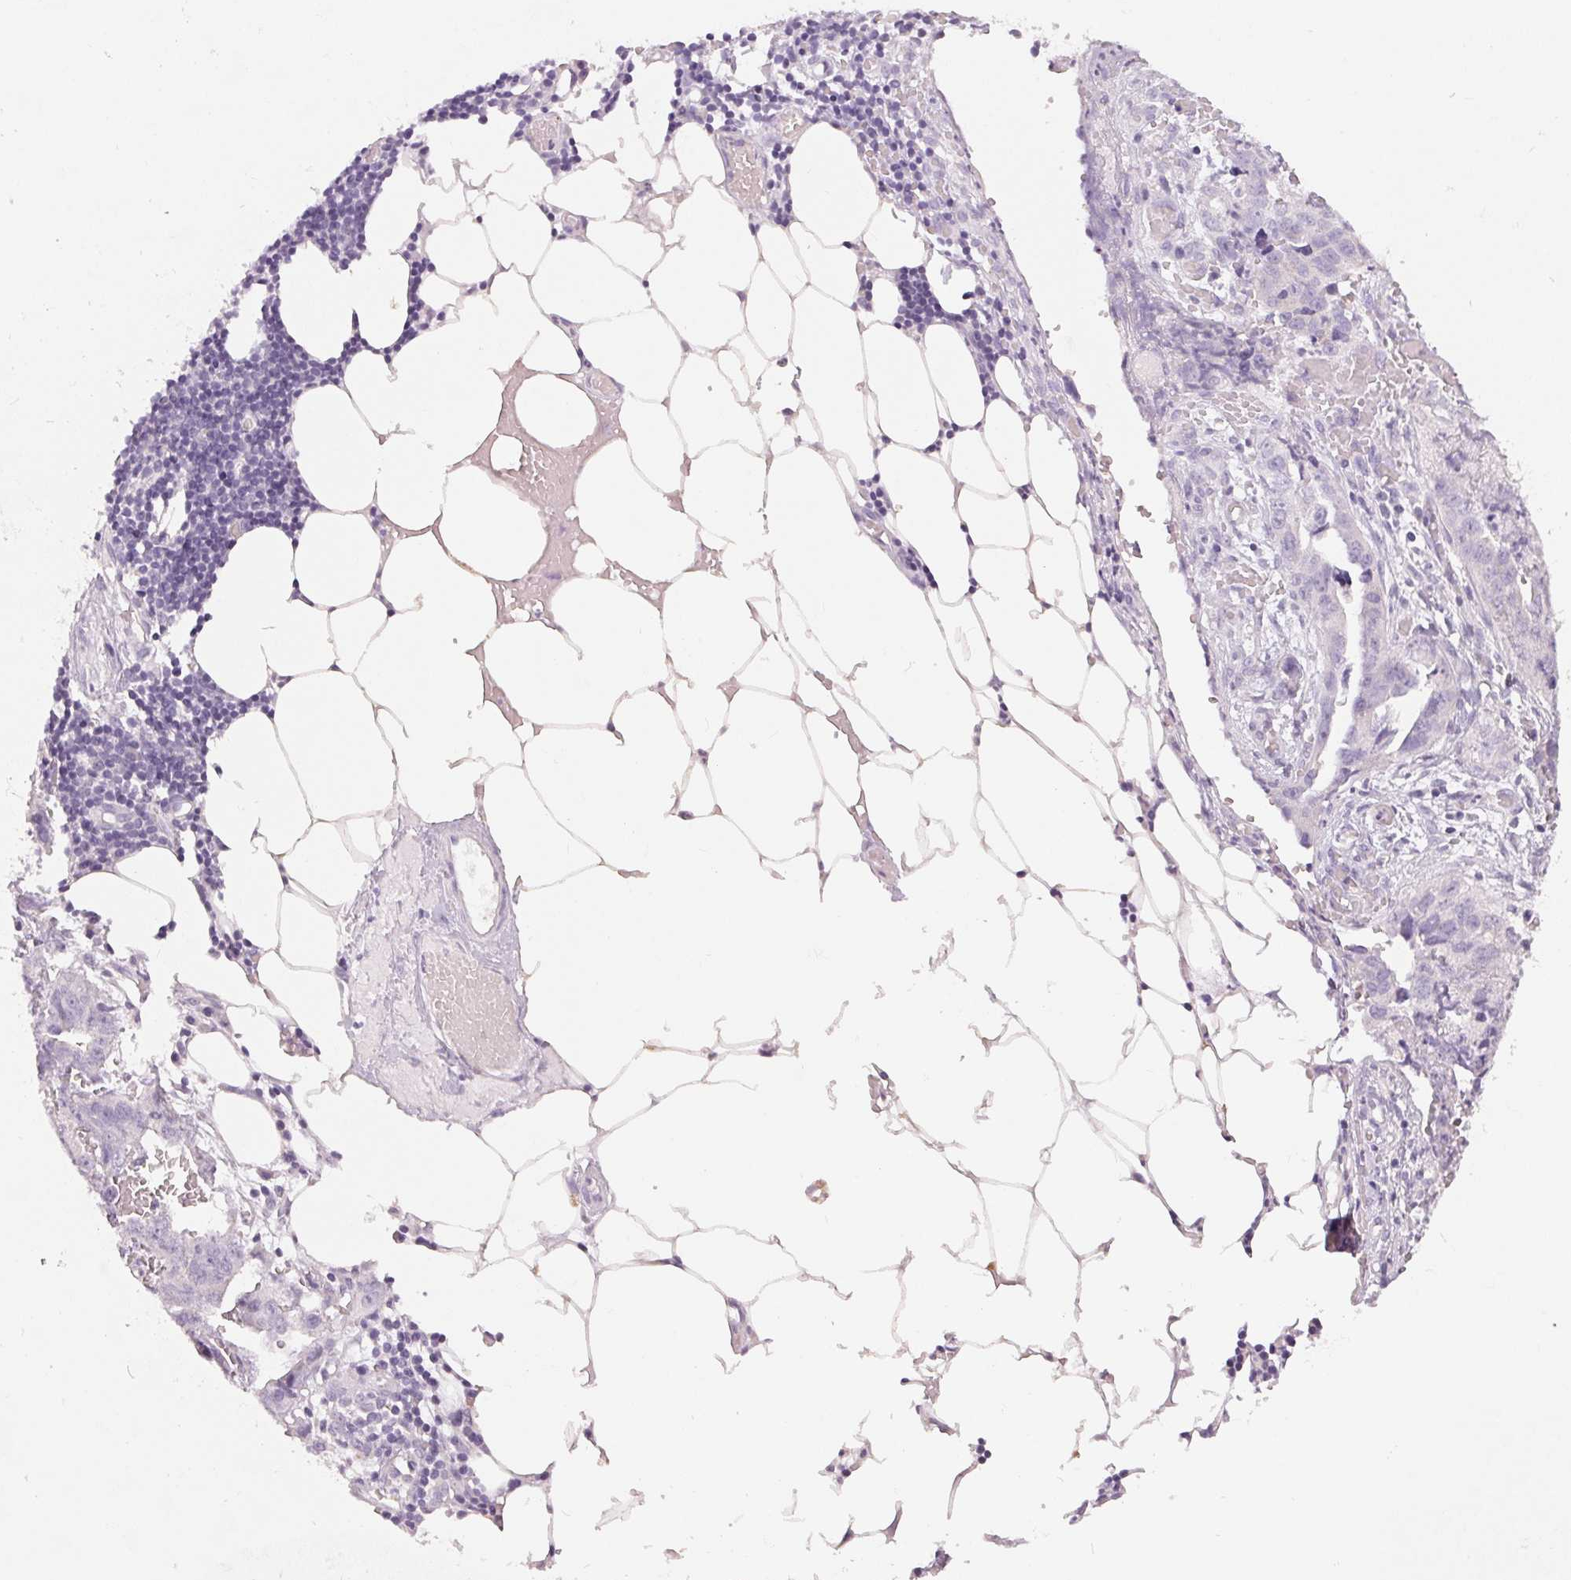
{"staining": {"intensity": "negative", "quantity": "none", "location": "none"}, "tissue": "ovarian cancer", "cell_type": "Tumor cells", "image_type": "cancer", "snomed": [{"axis": "morphology", "description": "Cystadenocarcinoma, serous, NOS"}, {"axis": "topography", "description": "Ovary"}], "caption": "Immunohistochemistry of ovarian cancer (serous cystadenocarcinoma) reveals no staining in tumor cells. Nuclei are stained in blue.", "gene": "SPACA5B", "patient": {"sex": "female", "age": 75}}